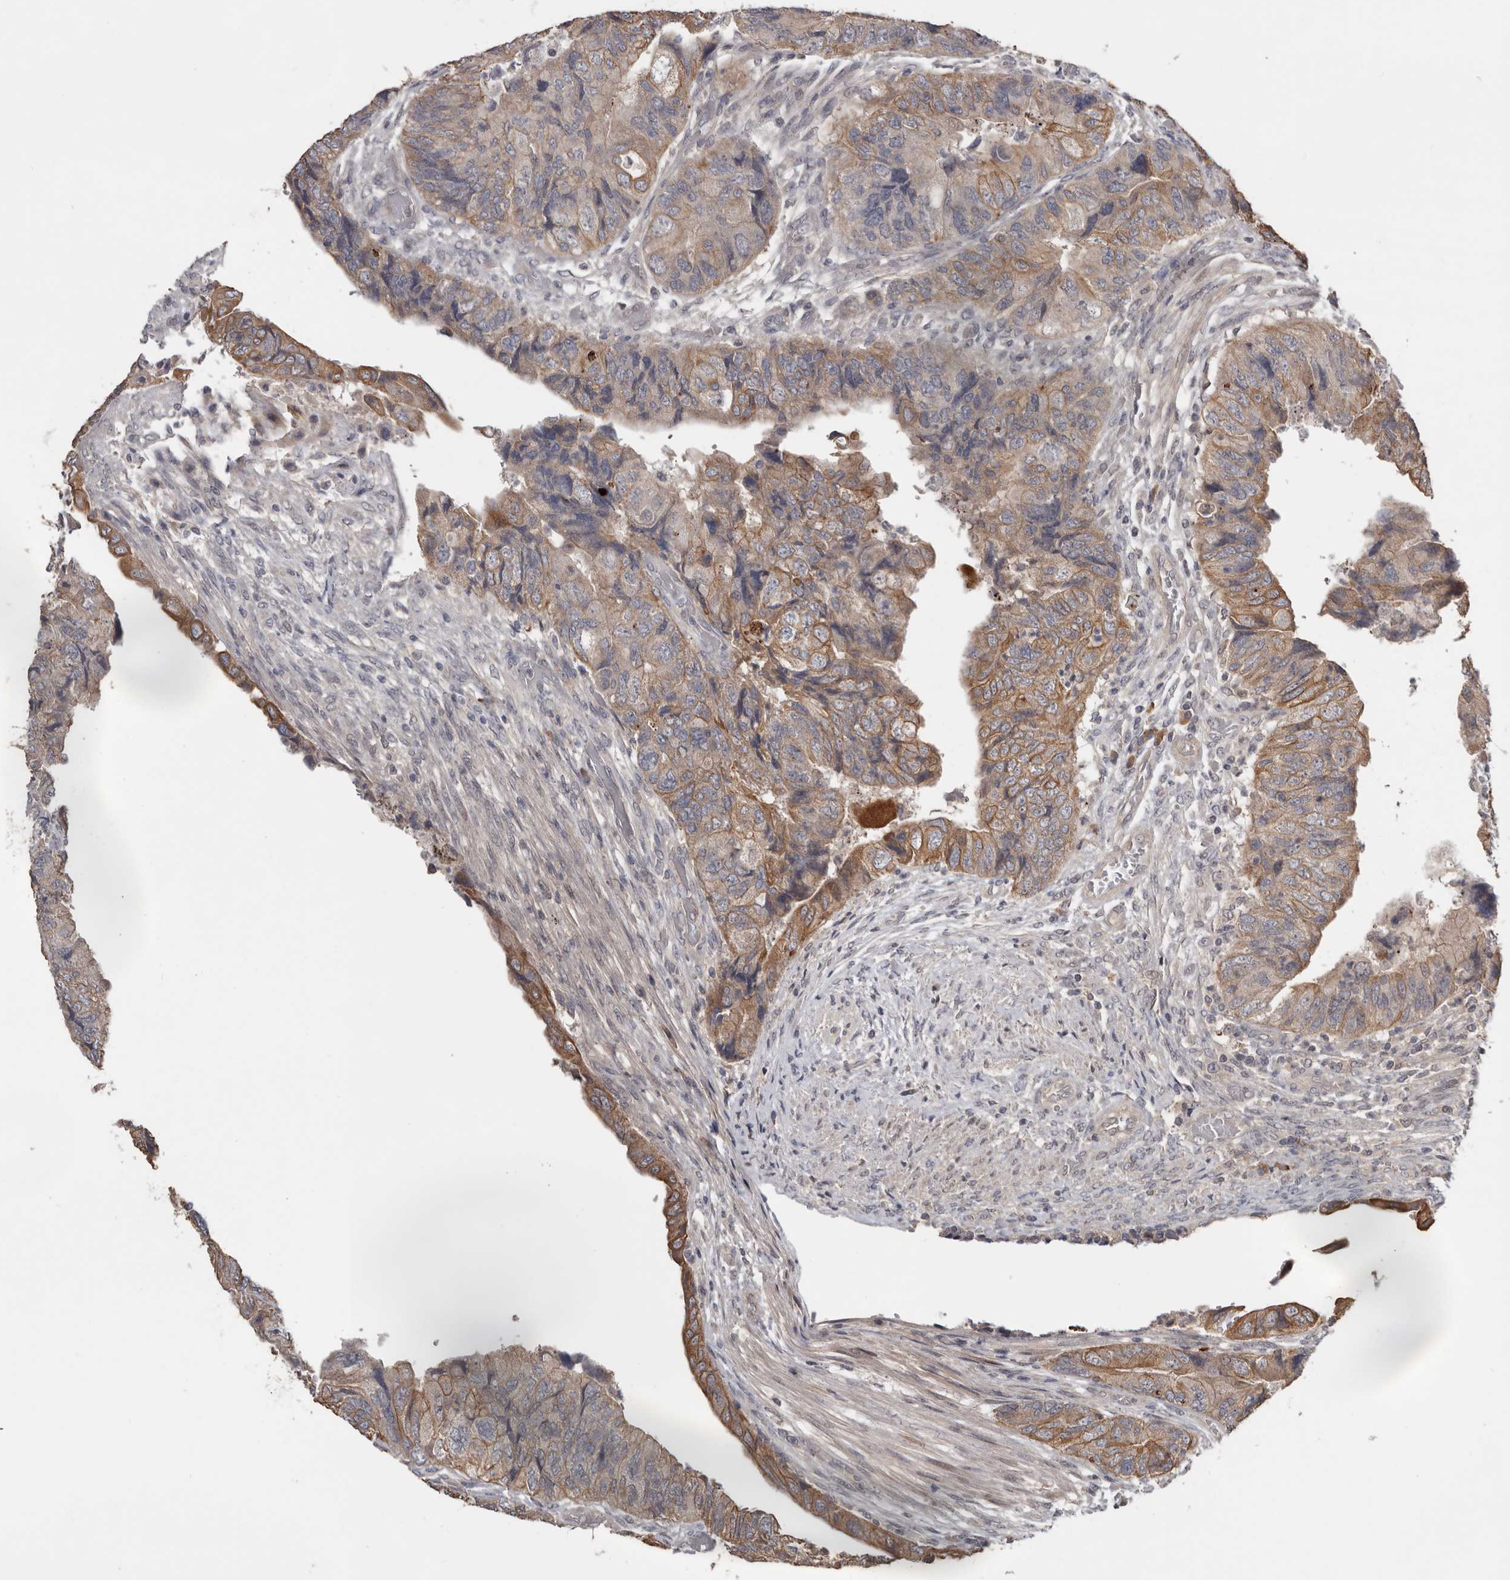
{"staining": {"intensity": "moderate", "quantity": "25%-75%", "location": "cytoplasmic/membranous"}, "tissue": "colorectal cancer", "cell_type": "Tumor cells", "image_type": "cancer", "snomed": [{"axis": "morphology", "description": "Adenocarcinoma, NOS"}, {"axis": "topography", "description": "Rectum"}], "caption": "A high-resolution micrograph shows immunohistochemistry staining of adenocarcinoma (colorectal), which shows moderate cytoplasmic/membranous staining in approximately 25%-75% of tumor cells.", "gene": "NMUR1", "patient": {"sex": "male", "age": 63}}